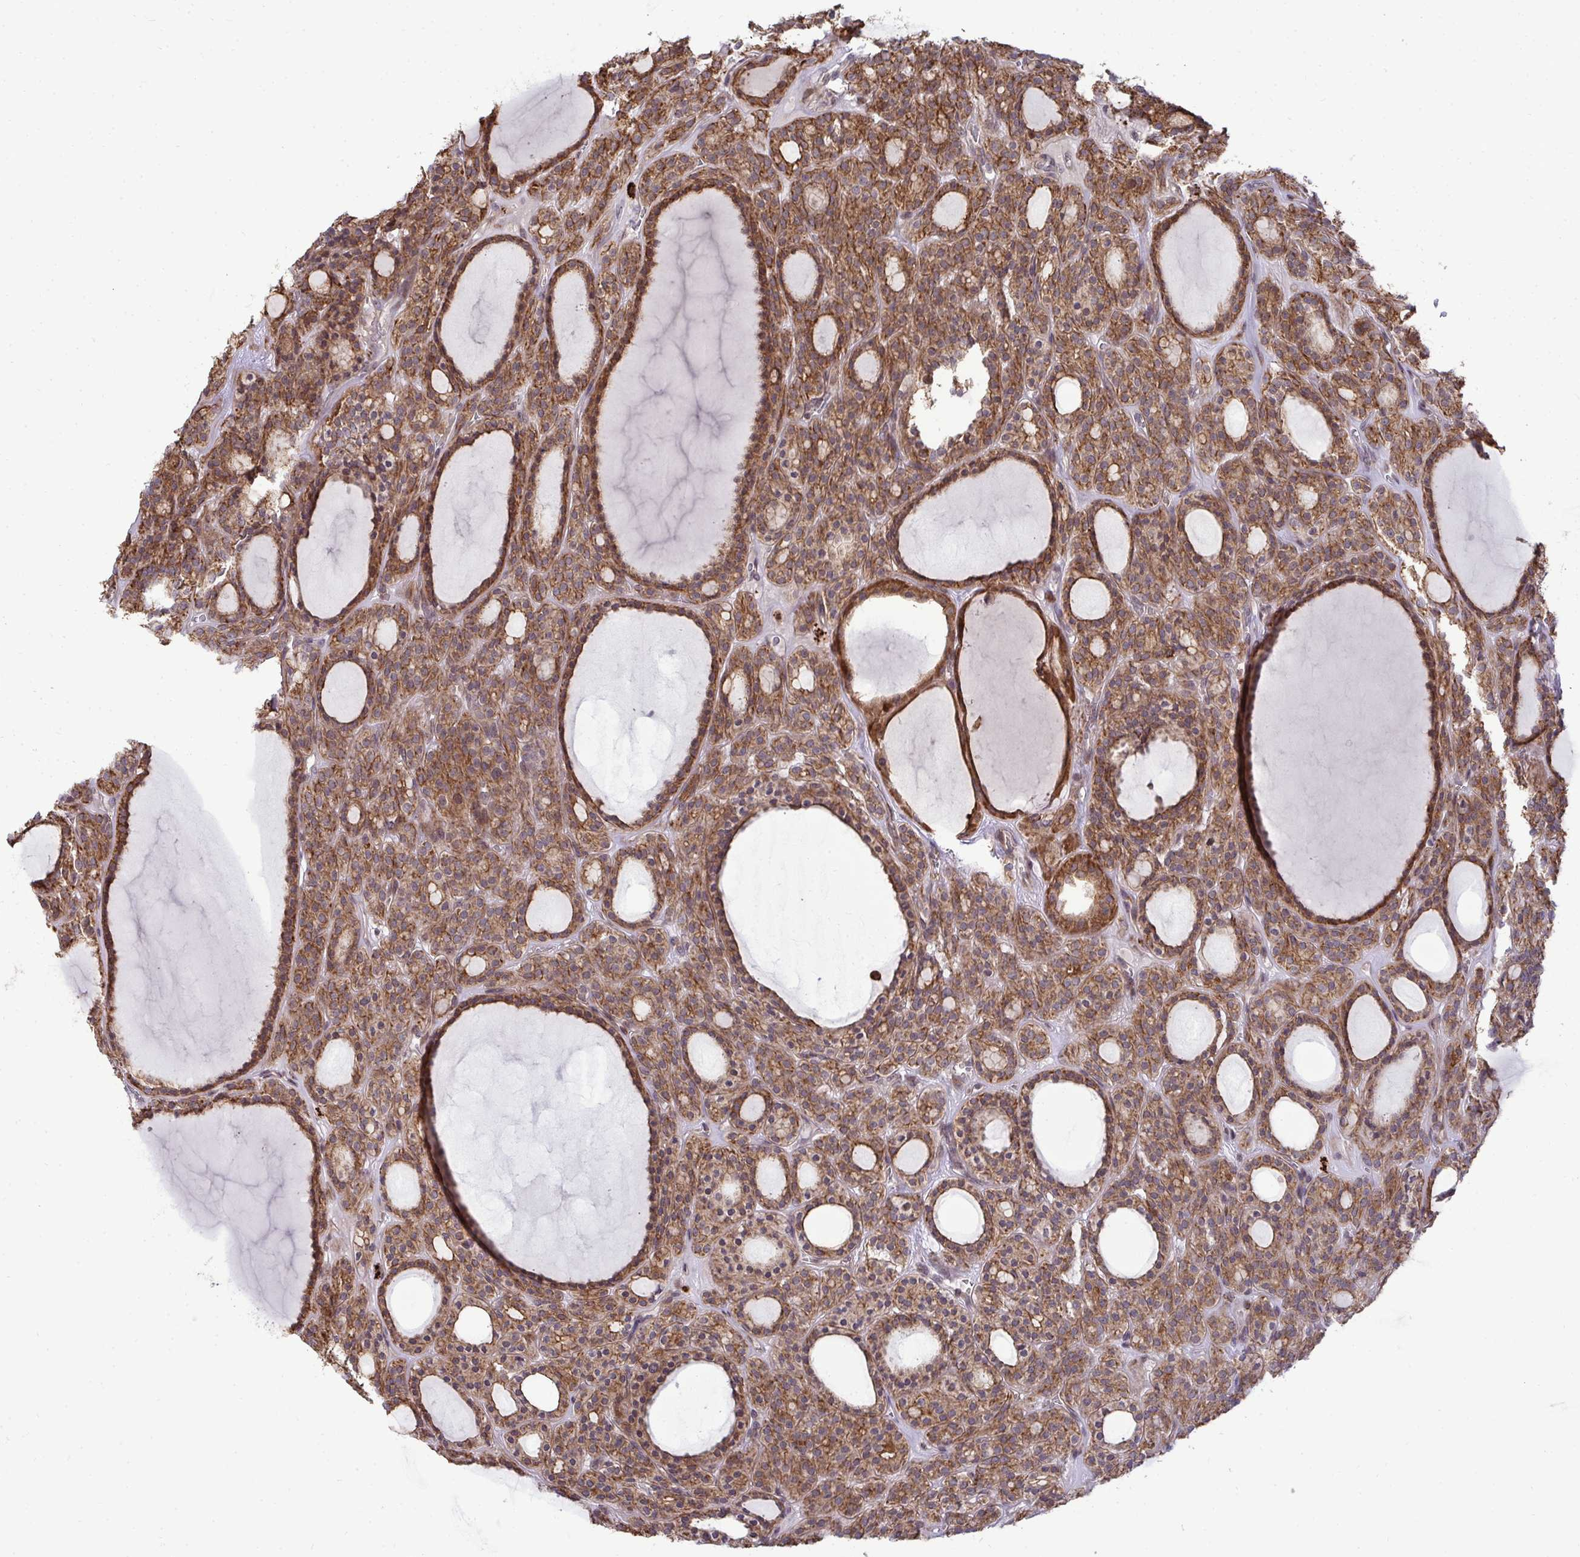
{"staining": {"intensity": "strong", "quantity": ">75%", "location": "cytoplasmic/membranous"}, "tissue": "thyroid cancer", "cell_type": "Tumor cells", "image_type": "cancer", "snomed": [{"axis": "morphology", "description": "Follicular adenoma carcinoma, NOS"}, {"axis": "topography", "description": "Thyroid gland"}], "caption": "The immunohistochemical stain labels strong cytoplasmic/membranous expression in tumor cells of thyroid follicular adenoma carcinoma tissue.", "gene": "TRIM44", "patient": {"sex": "female", "age": 63}}